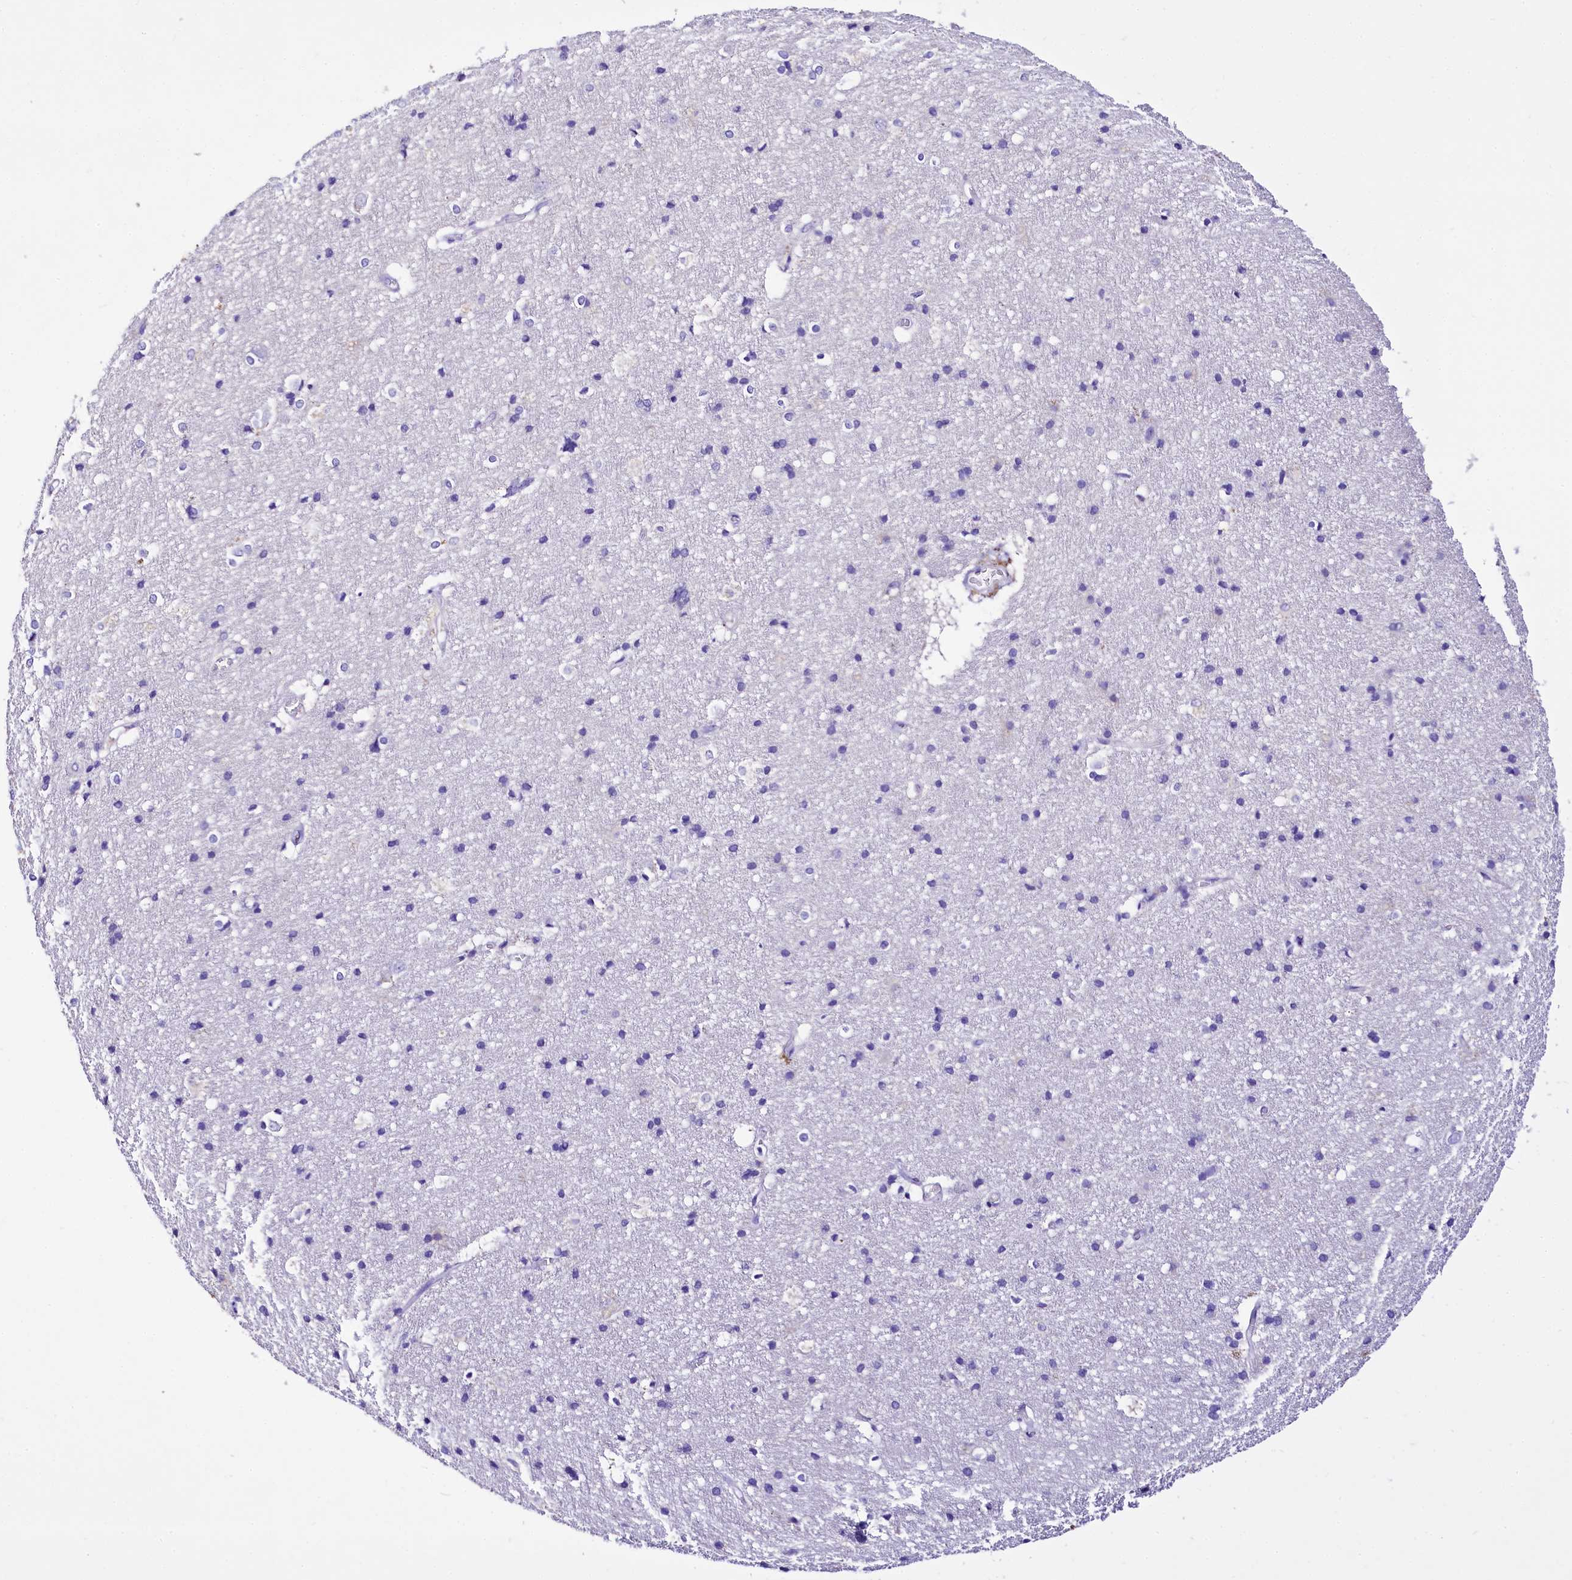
{"staining": {"intensity": "negative", "quantity": "none", "location": "none"}, "tissue": "cerebral cortex", "cell_type": "Endothelial cells", "image_type": "normal", "snomed": [{"axis": "morphology", "description": "Normal tissue, NOS"}, {"axis": "topography", "description": "Cerebral cortex"}], "caption": "Immunohistochemistry of unremarkable cerebral cortex shows no expression in endothelial cells. (DAB immunohistochemistry visualized using brightfield microscopy, high magnification).", "gene": "A2ML1", "patient": {"sex": "male", "age": 54}}